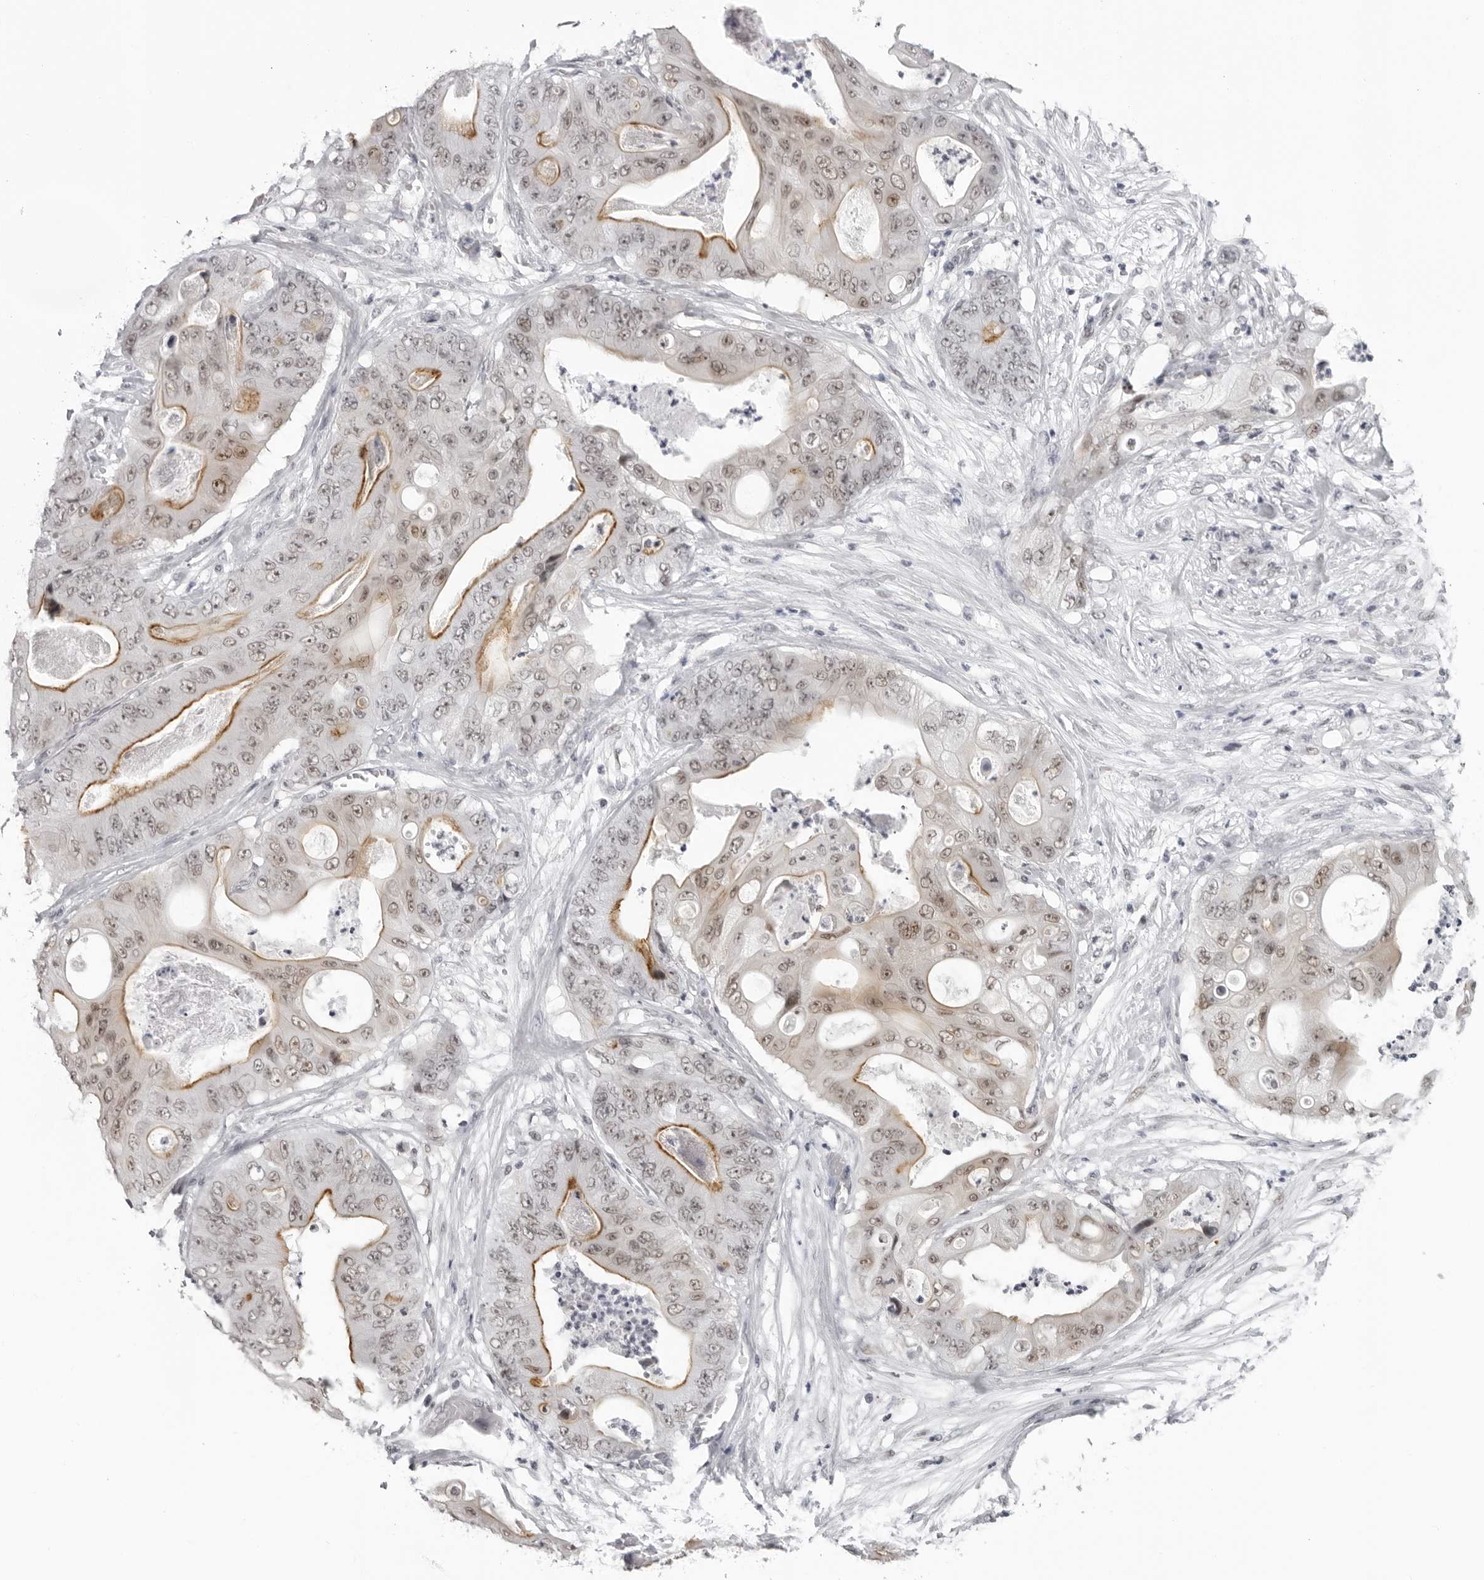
{"staining": {"intensity": "moderate", "quantity": "25%-75%", "location": "cytoplasmic/membranous,nuclear"}, "tissue": "stomach cancer", "cell_type": "Tumor cells", "image_type": "cancer", "snomed": [{"axis": "morphology", "description": "Adenocarcinoma, NOS"}, {"axis": "topography", "description": "Stomach"}], "caption": "Tumor cells show medium levels of moderate cytoplasmic/membranous and nuclear staining in about 25%-75% of cells in stomach cancer (adenocarcinoma). (brown staining indicates protein expression, while blue staining denotes nuclei).", "gene": "ESPN", "patient": {"sex": "female", "age": 73}}